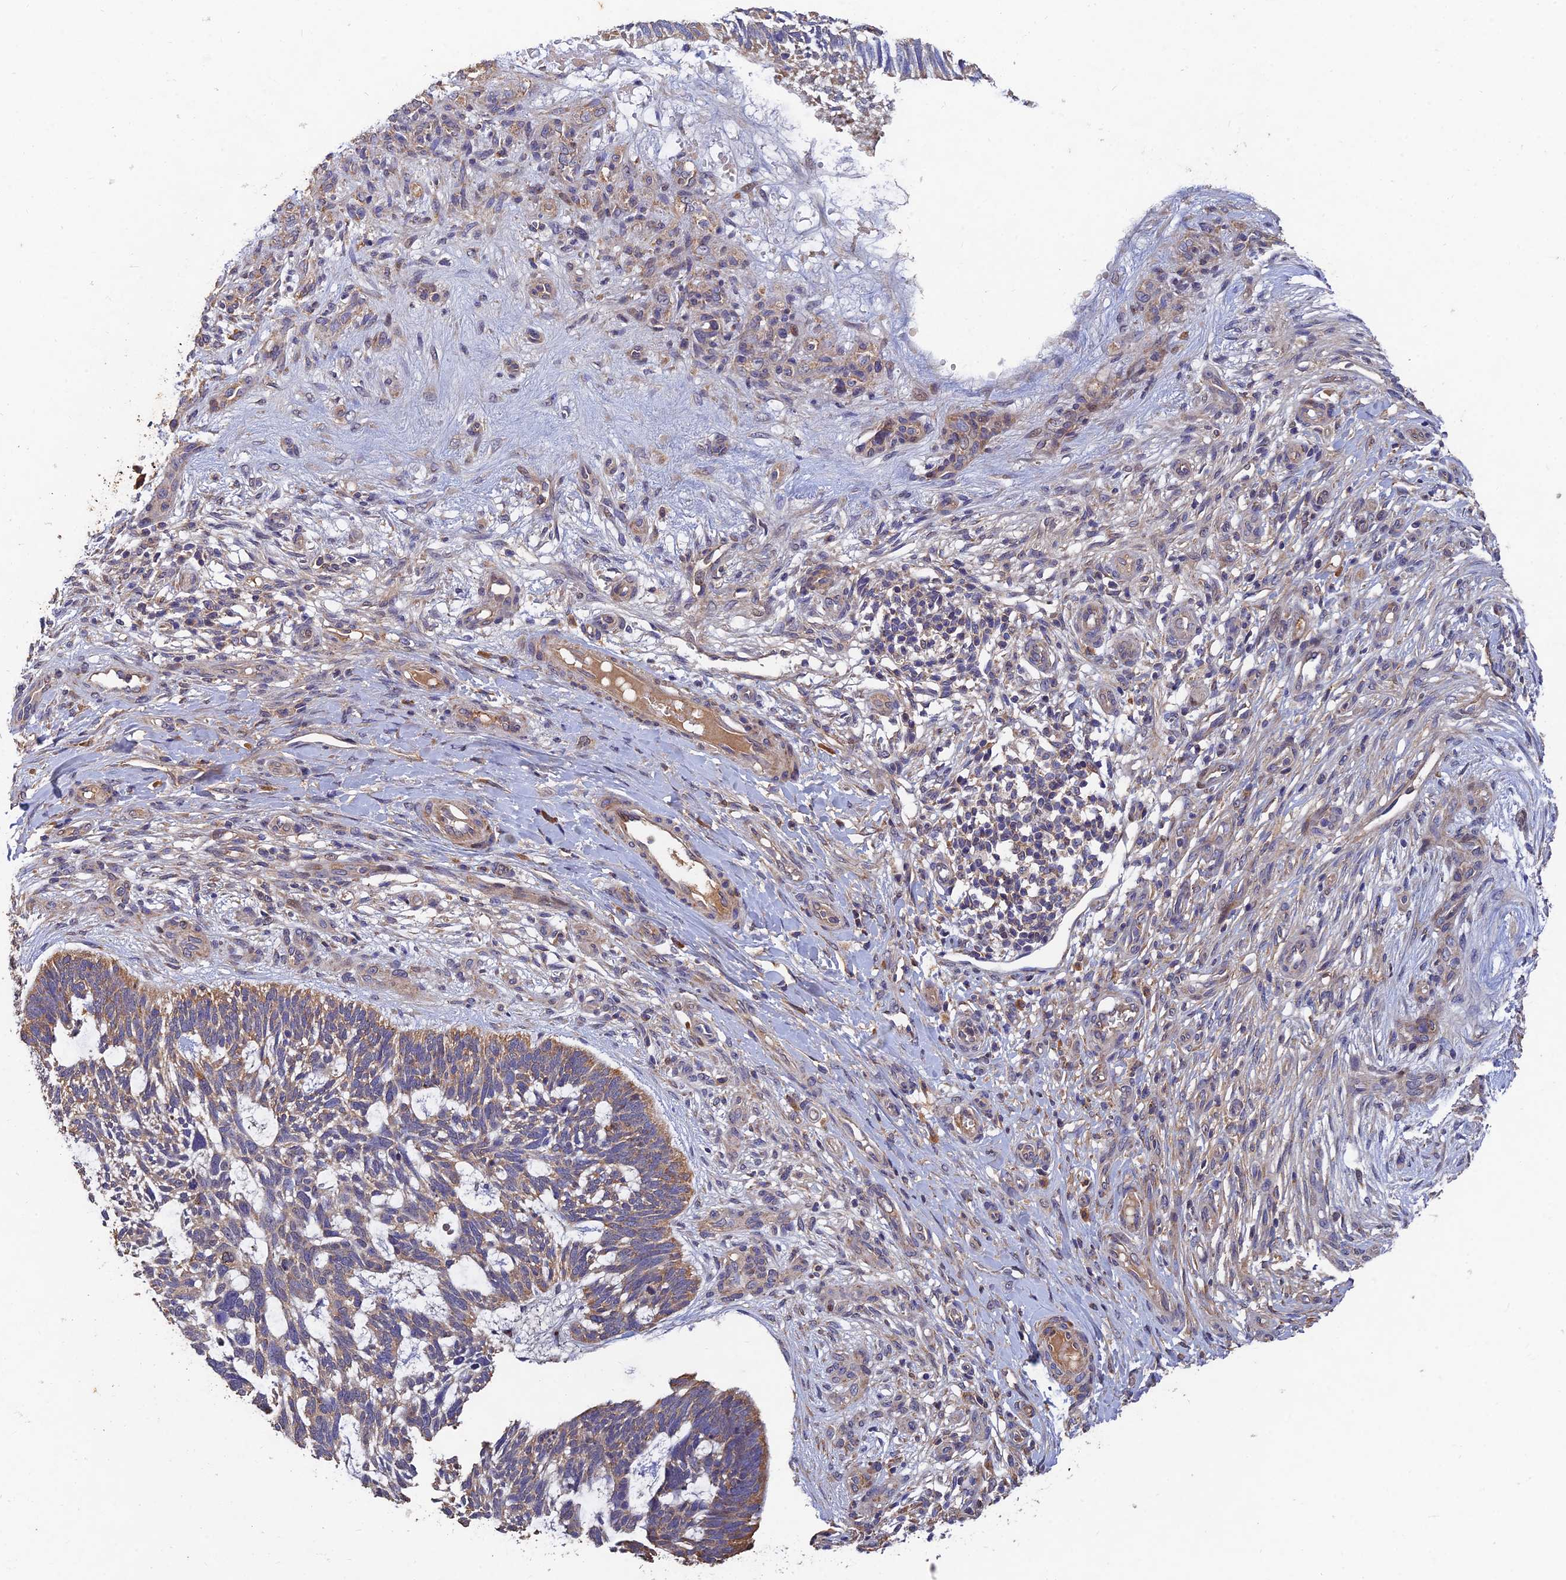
{"staining": {"intensity": "moderate", "quantity": "<25%", "location": "cytoplasmic/membranous"}, "tissue": "skin cancer", "cell_type": "Tumor cells", "image_type": "cancer", "snomed": [{"axis": "morphology", "description": "Basal cell carcinoma"}, {"axis": "topography", "description": "Skin"}], "caption": "Immunohistochemical staining of skin basal cell carcinoma exhibits low levels of moderate cytoplasmic/membranous protein expression in about <25% of tumor cells.", "gene": "SLC38A11", "patient": {"sex": "male", "age": 88}}